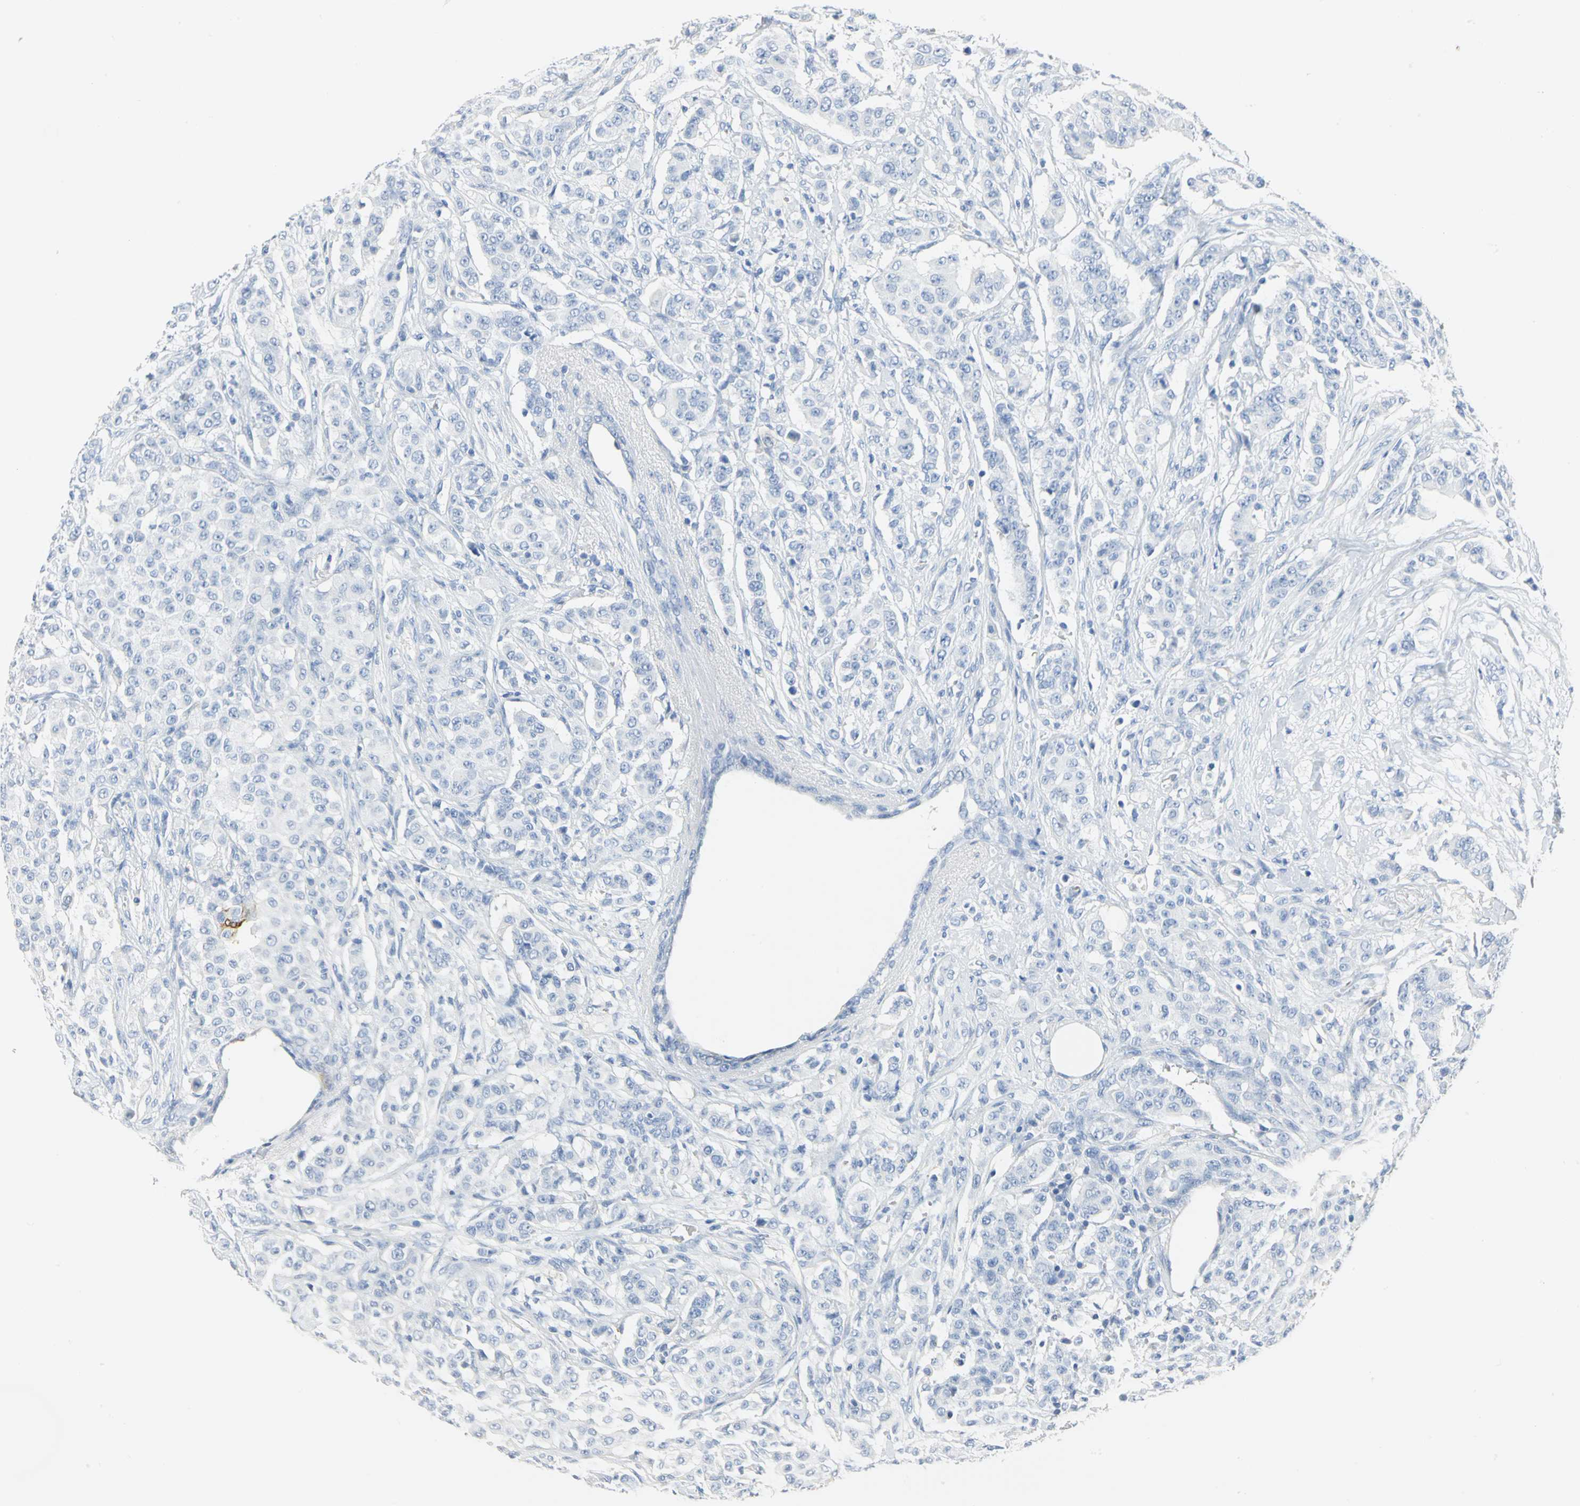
{"staining": {"intensity": "negative", "quantity": "none", "location": "none"}, "tissue": "breast cancer", "cell_type": "Tumor cells", "image_type": "cancer", "snomed": [{"axis": "morphology", "description": "Duct carcinoma"}, {"axis": "topography", "description": "Breast"}], "caption": "This is an immunohistochemistry (IHC) image of breast infiltrating ductal carcinoma. There is no positivity in tumor cells.", "gene": "CA3", "patient": {"sex": "female", "age": 40}}